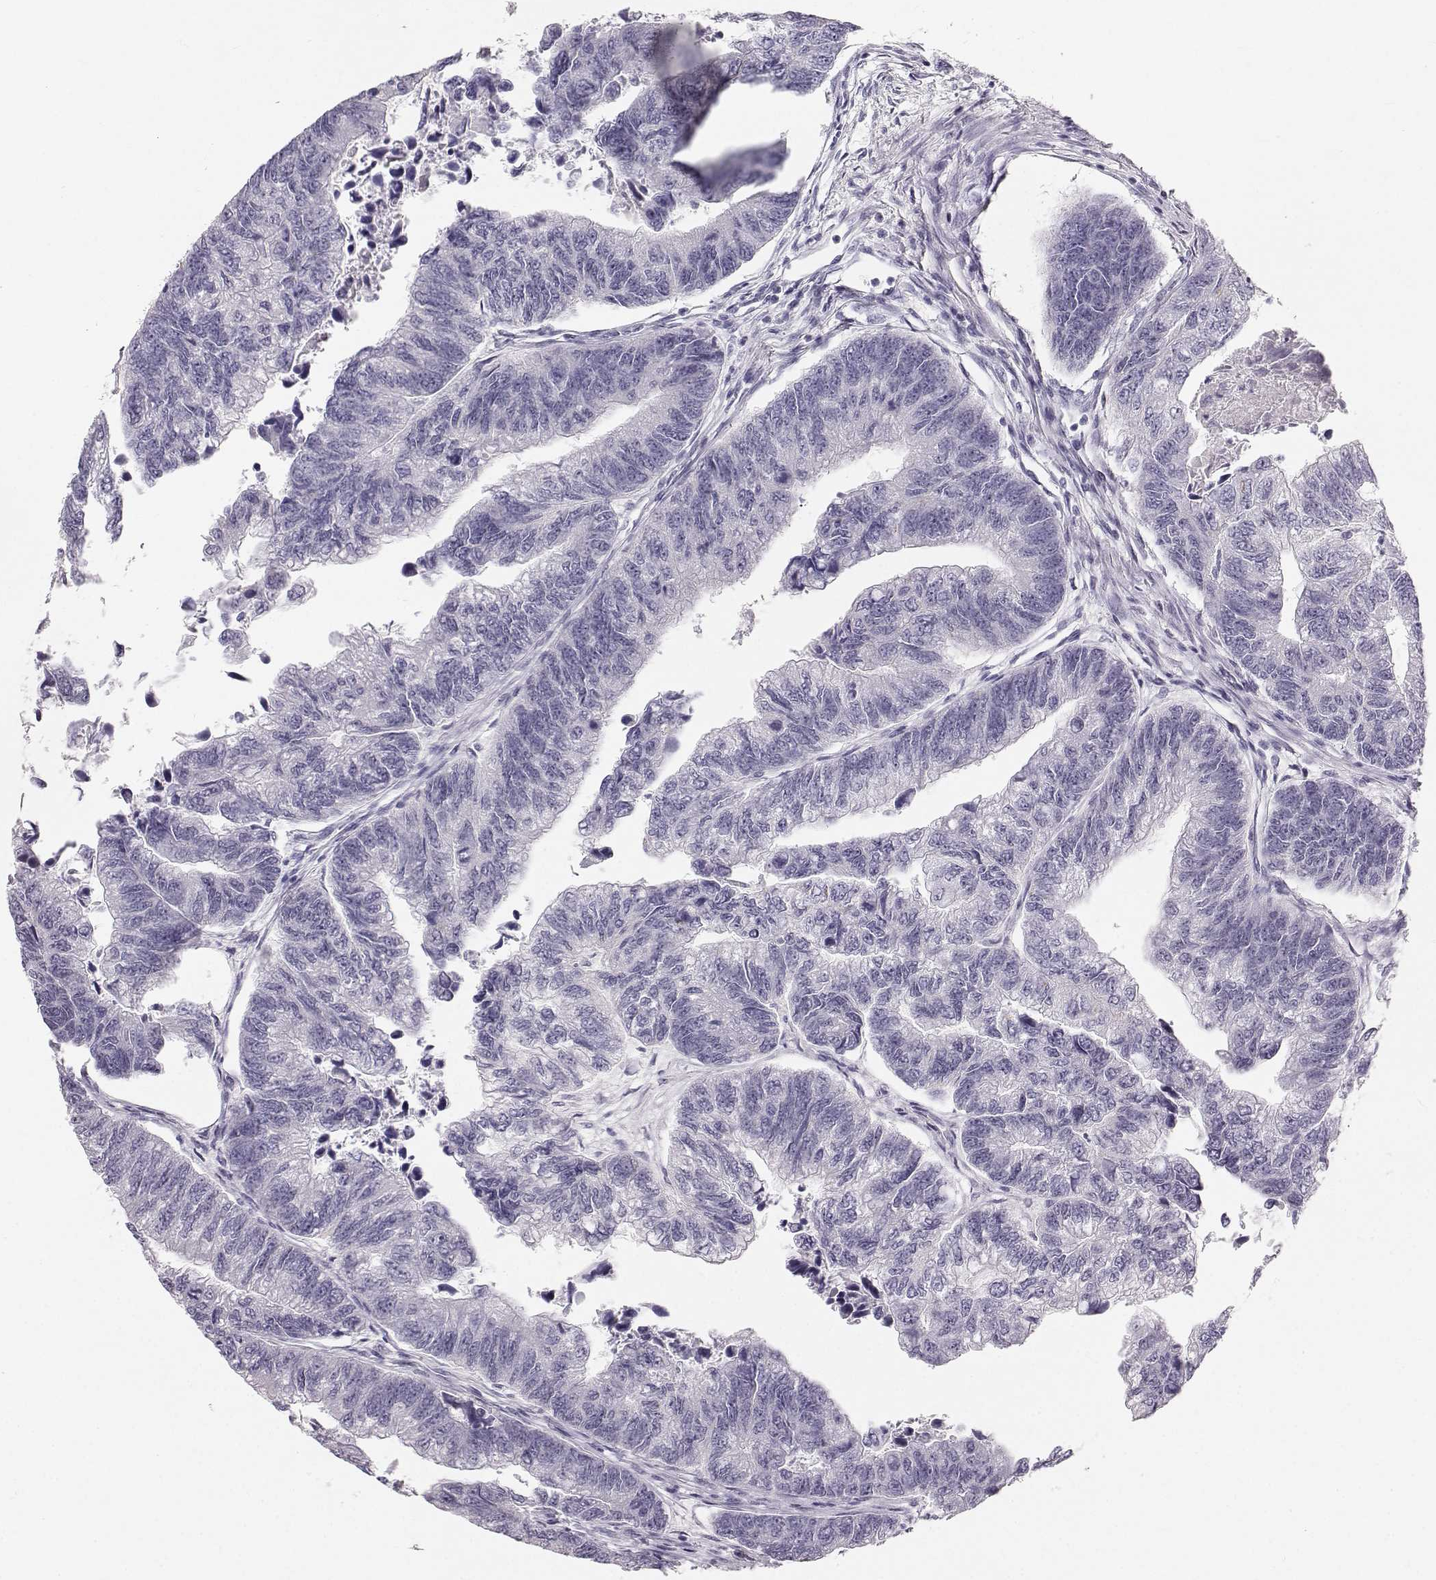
{"staining": {"intensity": "negative", "quantity": "none", "location": "none"}, "tissue": "colorectal cancer", "cell_type": "Tumor cells", "image_type": "cancer", "snomed": [{"axis": "morphology", "description": "Adenocarcinoma, NOS"}, {"axis": "topography", "description": "Colon"}], "caption": "IHC of human colorectal cancer (adenocarcinoma) reveals no expression in tumor cells.", "gene": "OIP5", "patient": {"sex": "female", "age": 65}}